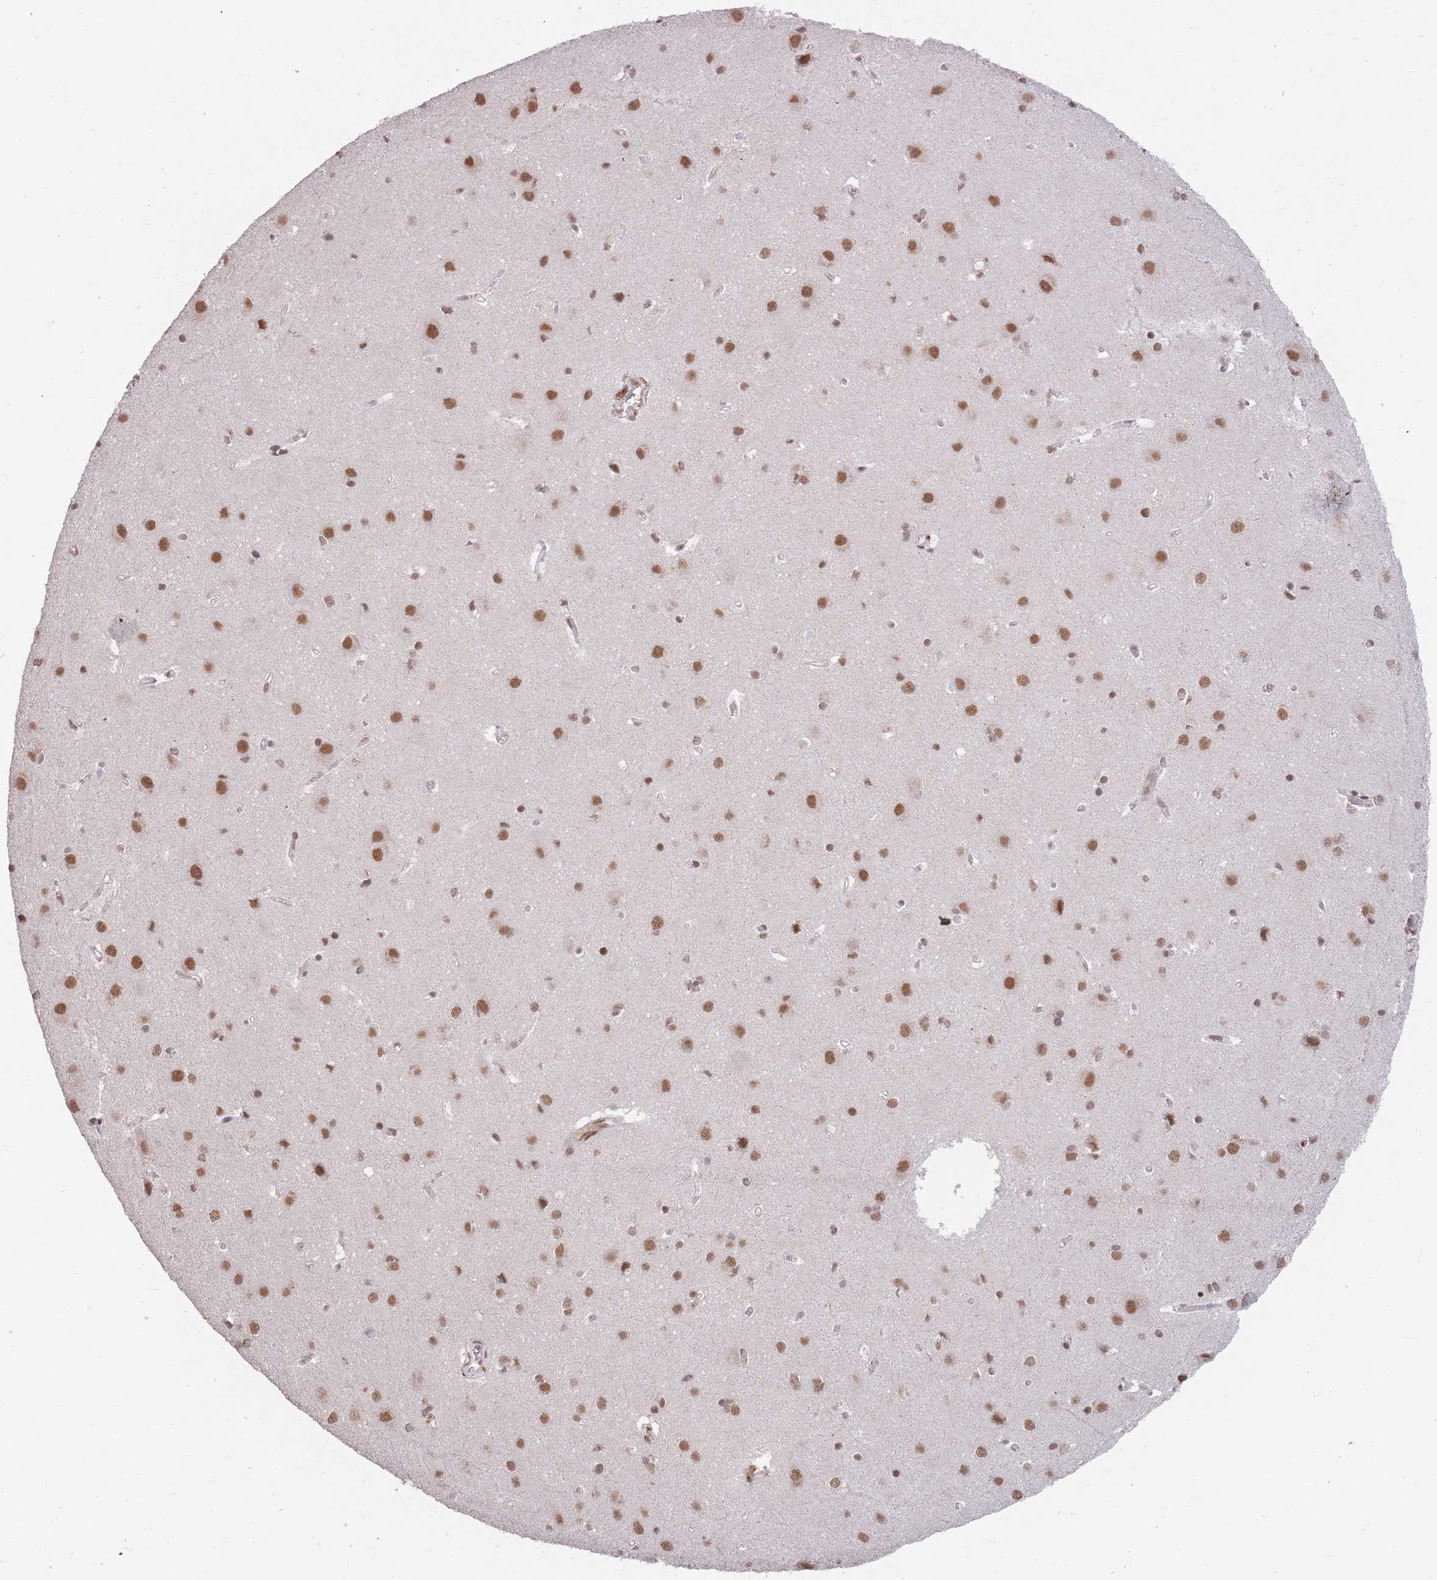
{"staining": {"intensity": "moderate", "quantity": "<25%", "location": "nuclear"}, "tissue": "cerebral cortex", "cell_type": "Endothelial cells", "image_type": "normal", "snomed": [{"axis": "morphology", "description": "Normal tissue, NOS"}, {"axis": "topography", "description": "Cerebral cortex"}], "caption": "DAB immunohistochemical staining of benign human cerebral cortex reveals moderate nuclear protein expression in about <25% of endothelial cells.", "gene": "HNRNPUL1", "patient": {"sex": "male", "age": 37}}